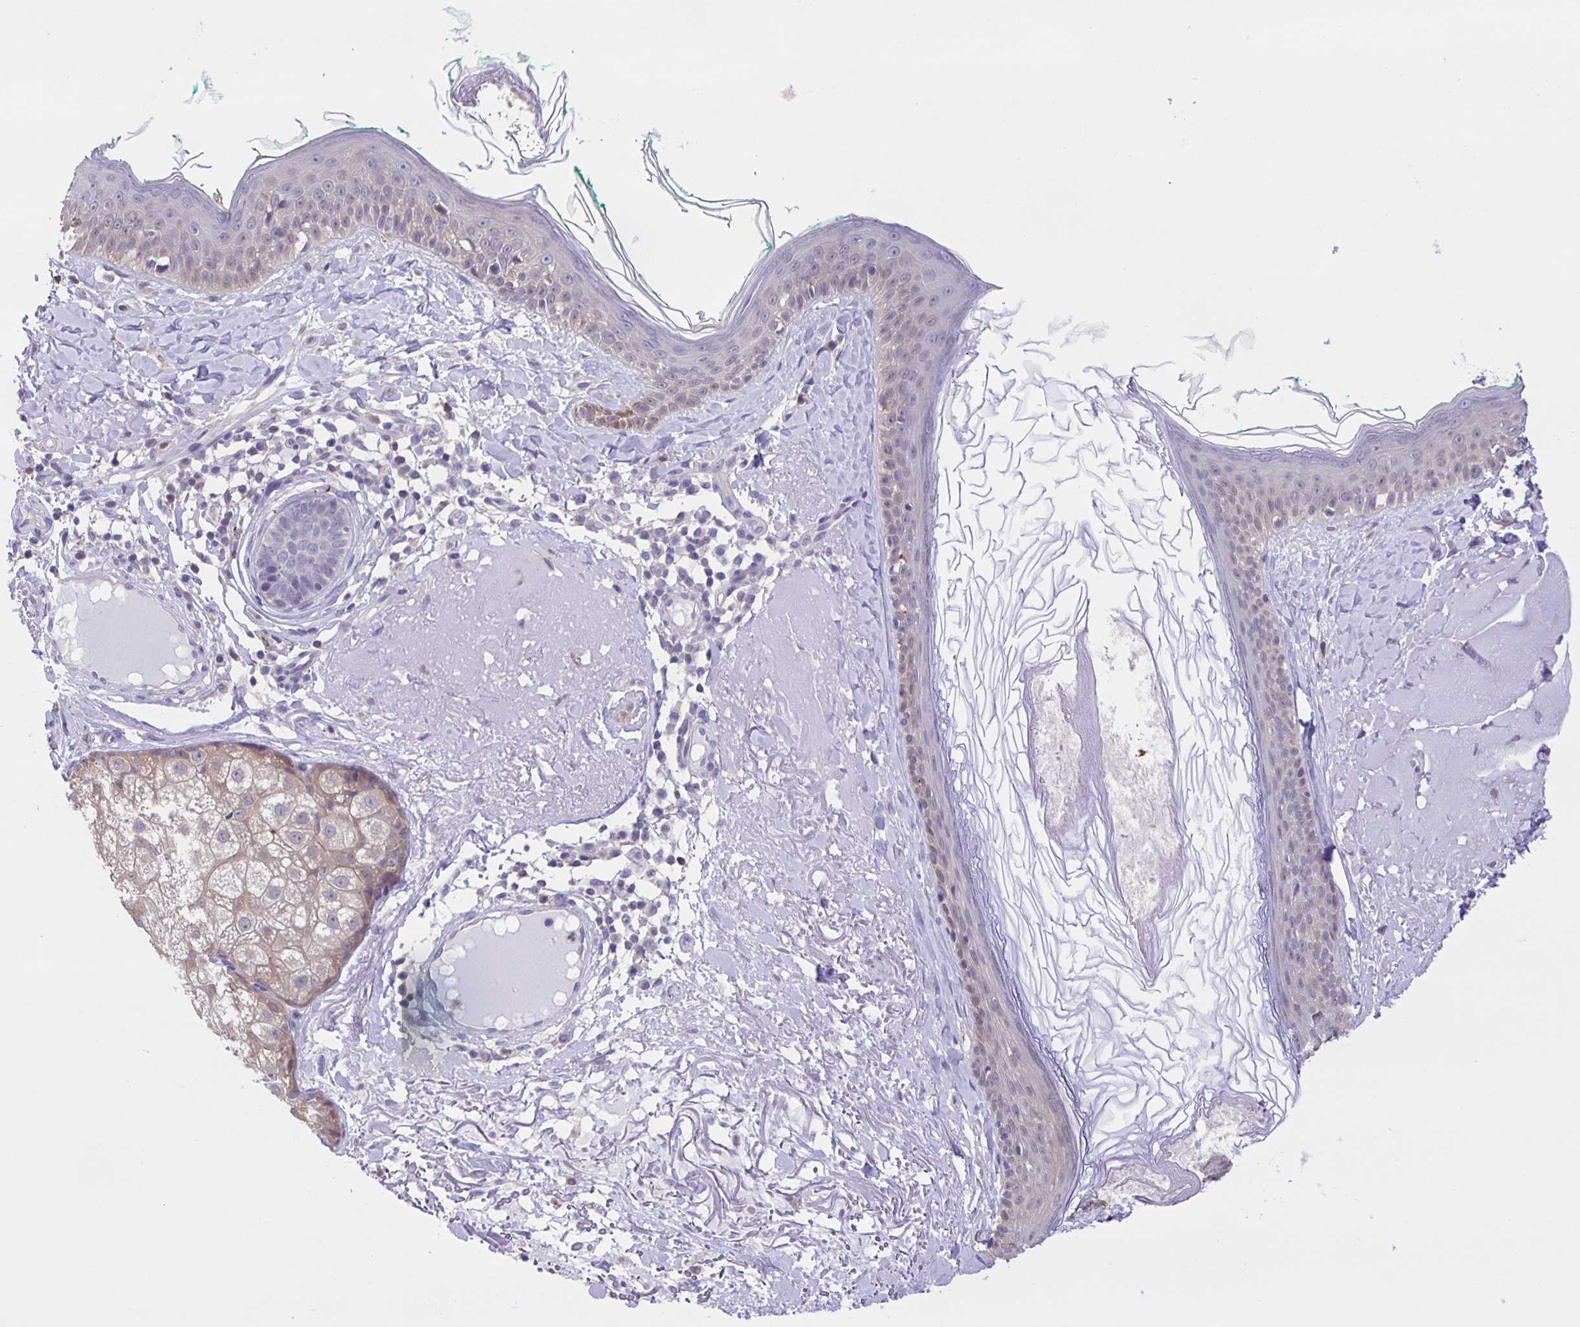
{"staining": {"intensity": "negative", "quantity": "none", "location": "none"}, "tissue": "skin", "cell_type": "Fibroblasts", "image_type": "normal", "snomed": [{"axis": "morphology", "description": "Normal tissue, NOS"}, {"axis": "topography", "description": "Skin"}], "caption": "Immunohistochemical staining of normal skin demonstrates no significant expression in fibroblasts.", "gene": "MARCHF6", "patient": {"sex": "male", "age": 73}}